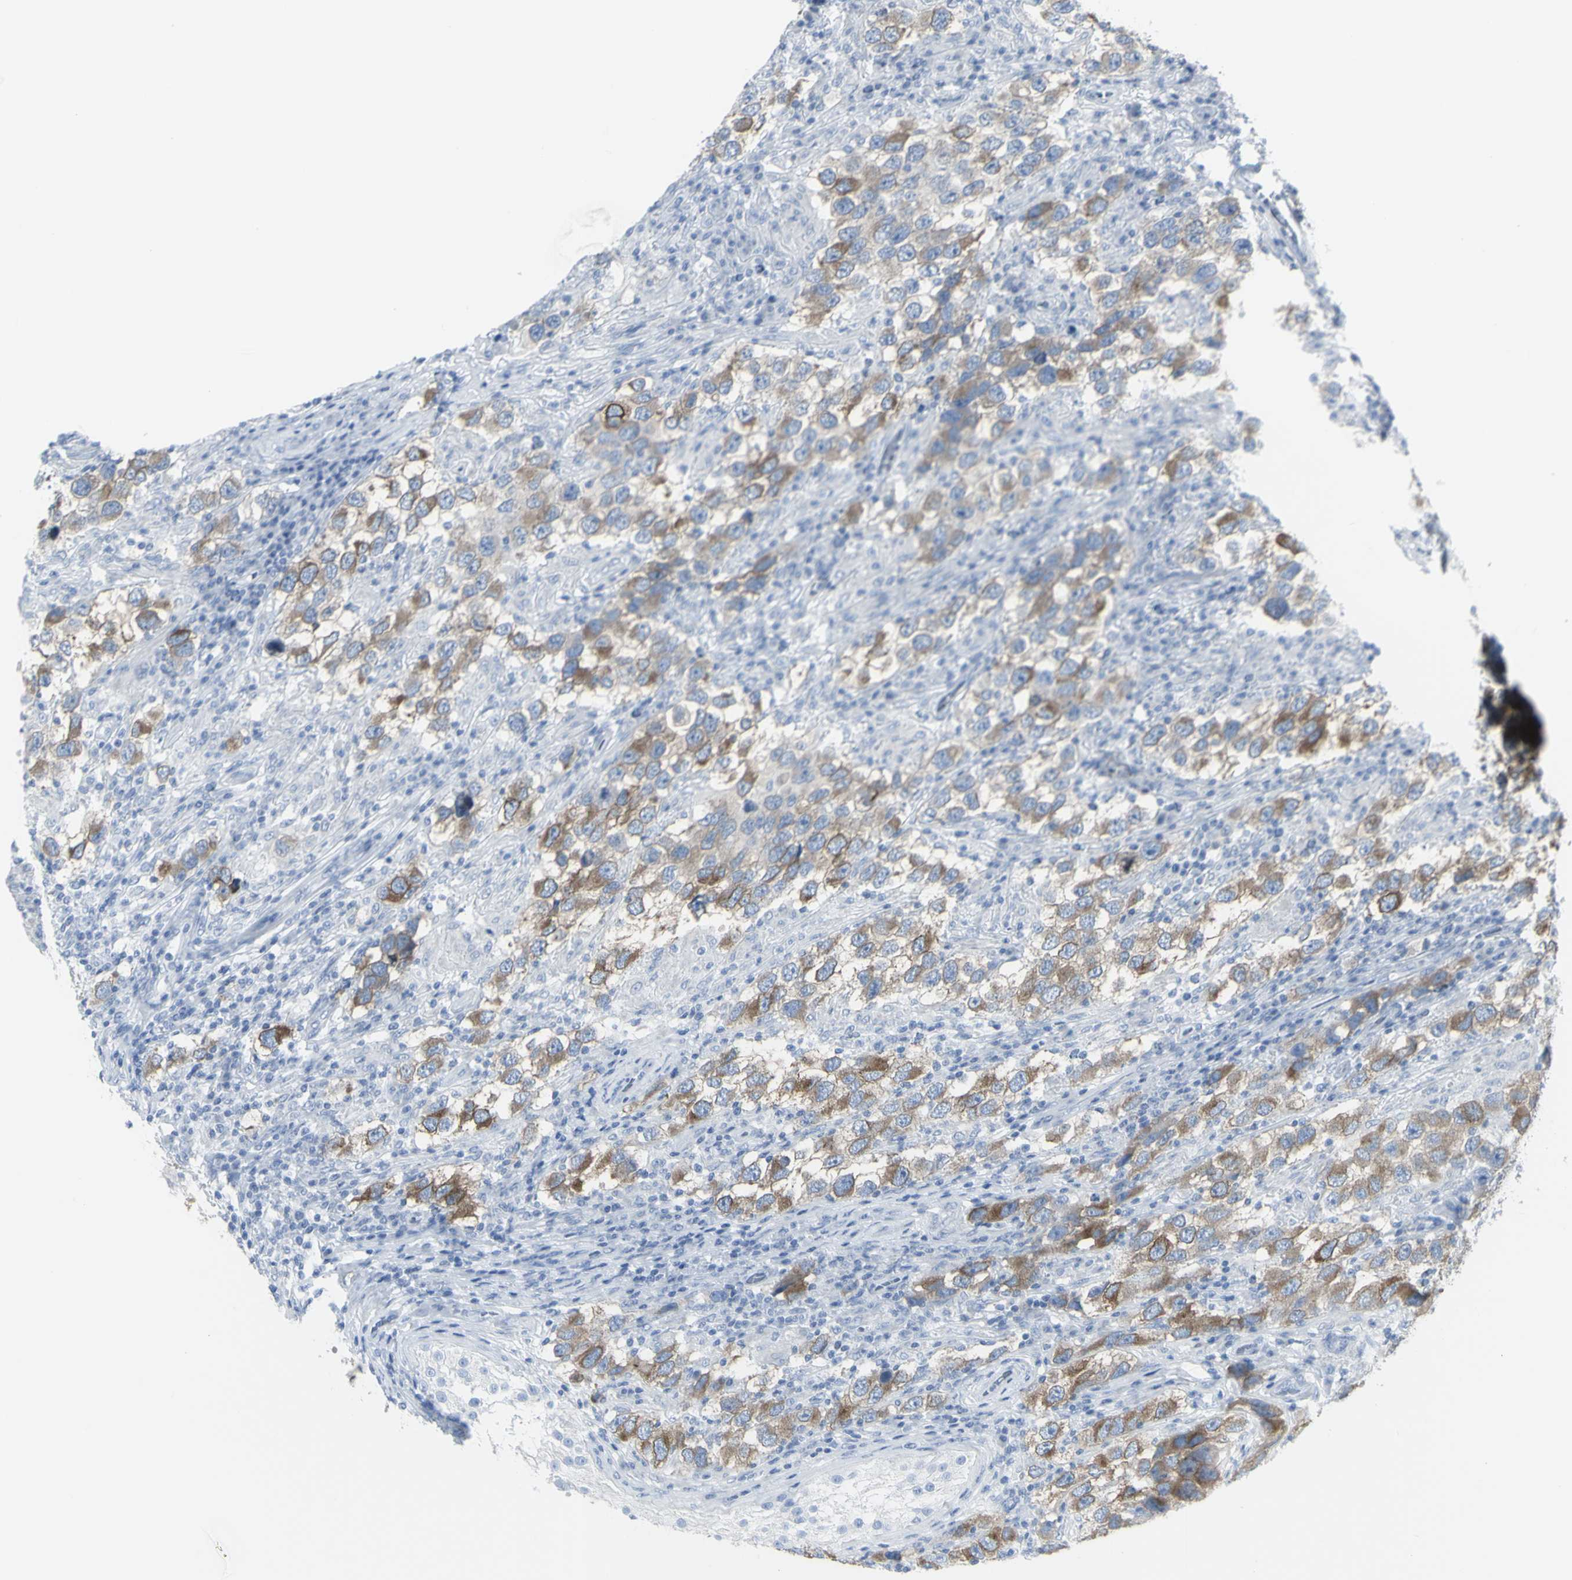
{"staining": {"intensity": "weak", "quantity": "25%-75%", "location": "cytoplasmic/membranous"}, "tissue": "testis cancer", "cell_type": "Tumor cells", "image_type": "cancer", "snomed": [{"axis": "morphology", "description": "Carcinoma, Embryonal, NOS"}, {"axis": "topography", "description": "Testis"}], "caption": "Protein staining of testis cancer tissue reveals weak cytoplasmic/membranous staining in about 25%-75% of tumor cells. (Stains: DAB in brown, nuclei in blue, Microscopy: brightfield microscopy at high magnification).", "gene": "ENSG00000198211", "patient": {"sex": "male", "age": 21}}